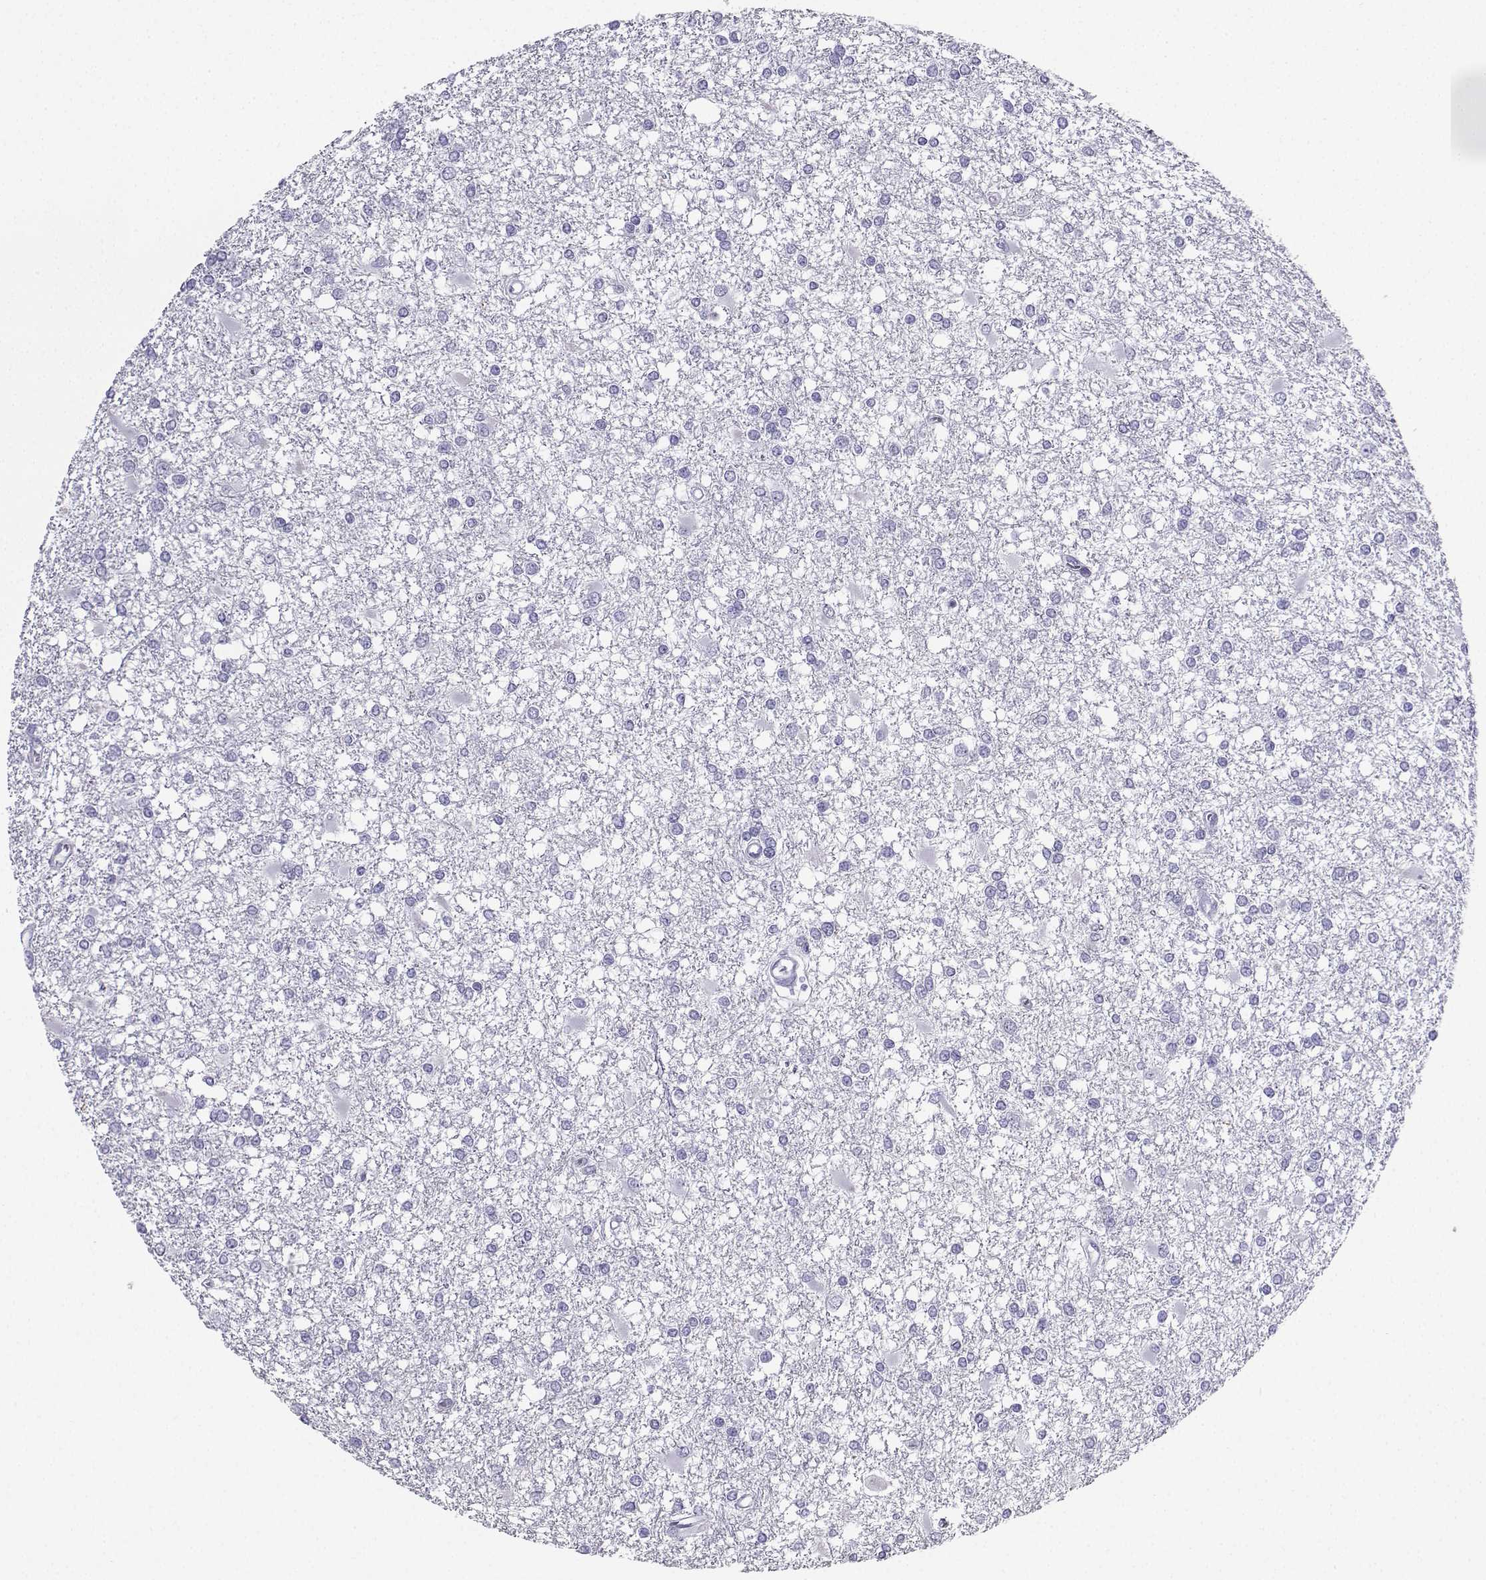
{"staining": {"intensity": "negative", "quantity": "none", "location": "none"}, "tissue": "glioma", "cell_type": "Tumor cells", "image_type": "cancer", "snomed": [{"axis": "morphology", "description": "Glioma, malignant, High grade"}, {"axis": "topography", "description": "Cerebral cortex"}], "caption": "An immunohistochemistry micrograph of glioma is shown. There is no staining in tumor cells of glioma. Brightfield microscopy of immunohistochemistry stained with DAB (3,3'-diaminobenzidine) (brown) and hematoxylin (blue), captured at high magnification.", "gene": "SLC18A2", "patient": {"sex": "male", "age": 79}}